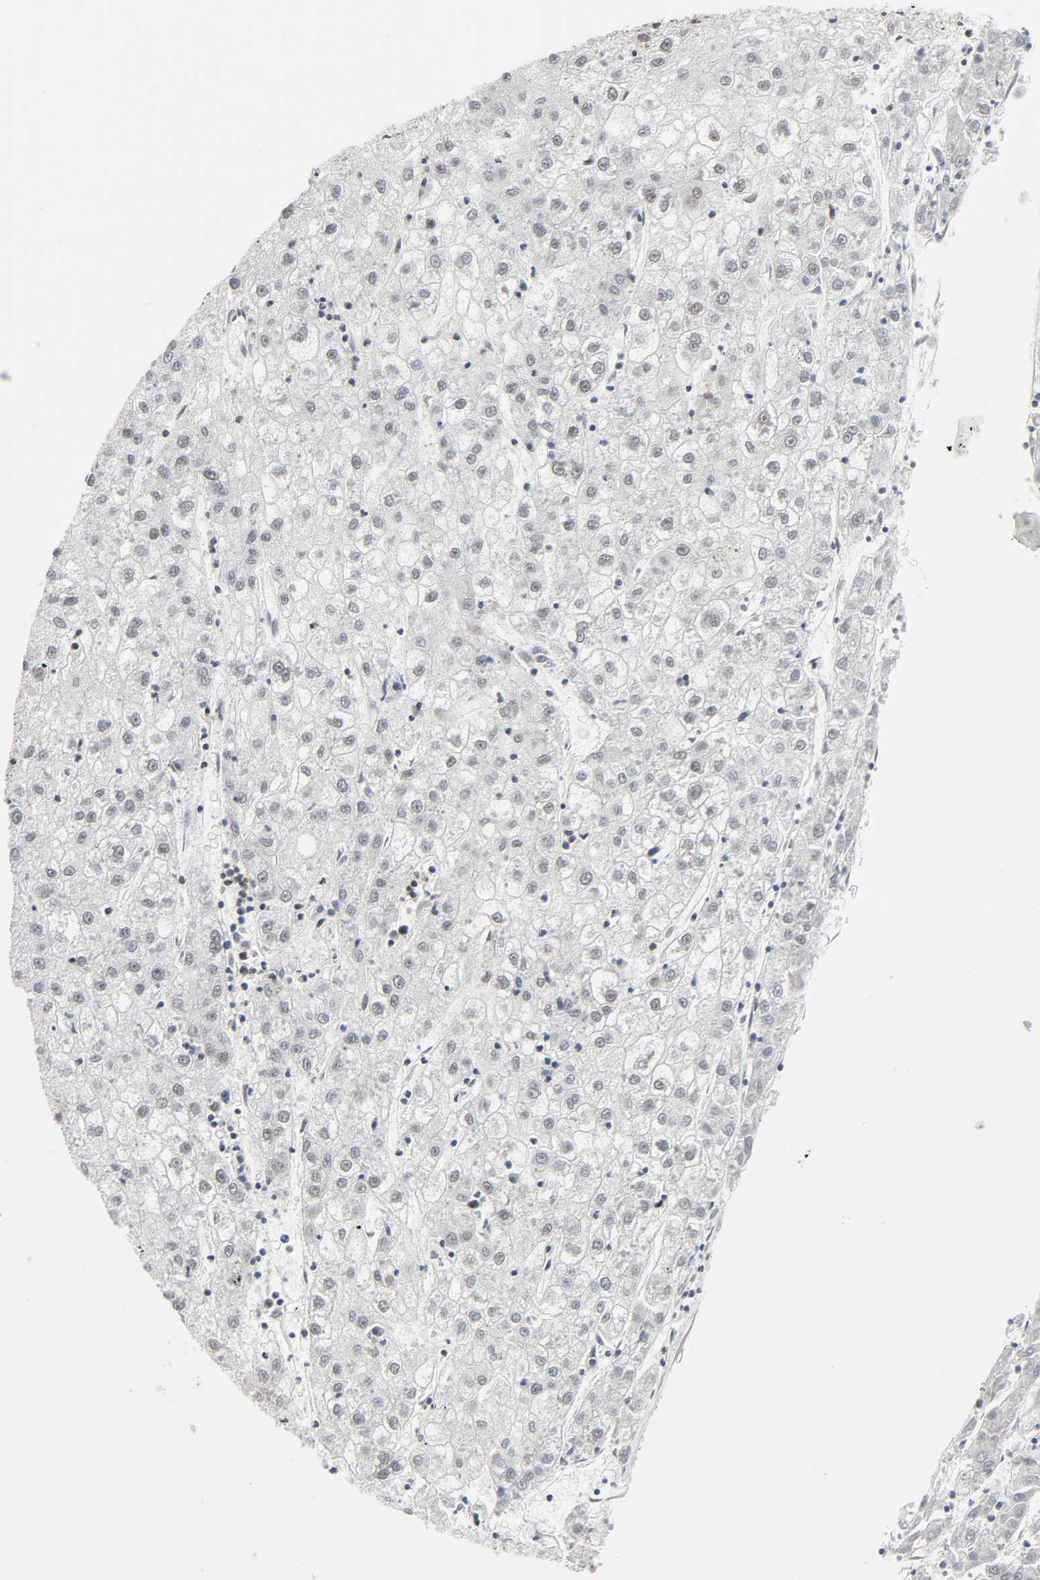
{"staining": {"intensity": "negative", "quantity": "none", "location": "none"}, "tissue": "liver cancer", "cell_type": "Tumor cells", "image_type": "cancer", "snomed": [{"axis": "morphology", "description": "Carcinoma, Hepatocellular, NOS"}, {"axis": "topography", "description": "Liver"}], "caption": "Tumor cells are negative for protein expression in human liver hepatocellular carcinoma.", "gene": "CDK7", "patient": {"sex": "male", "age": 72}}